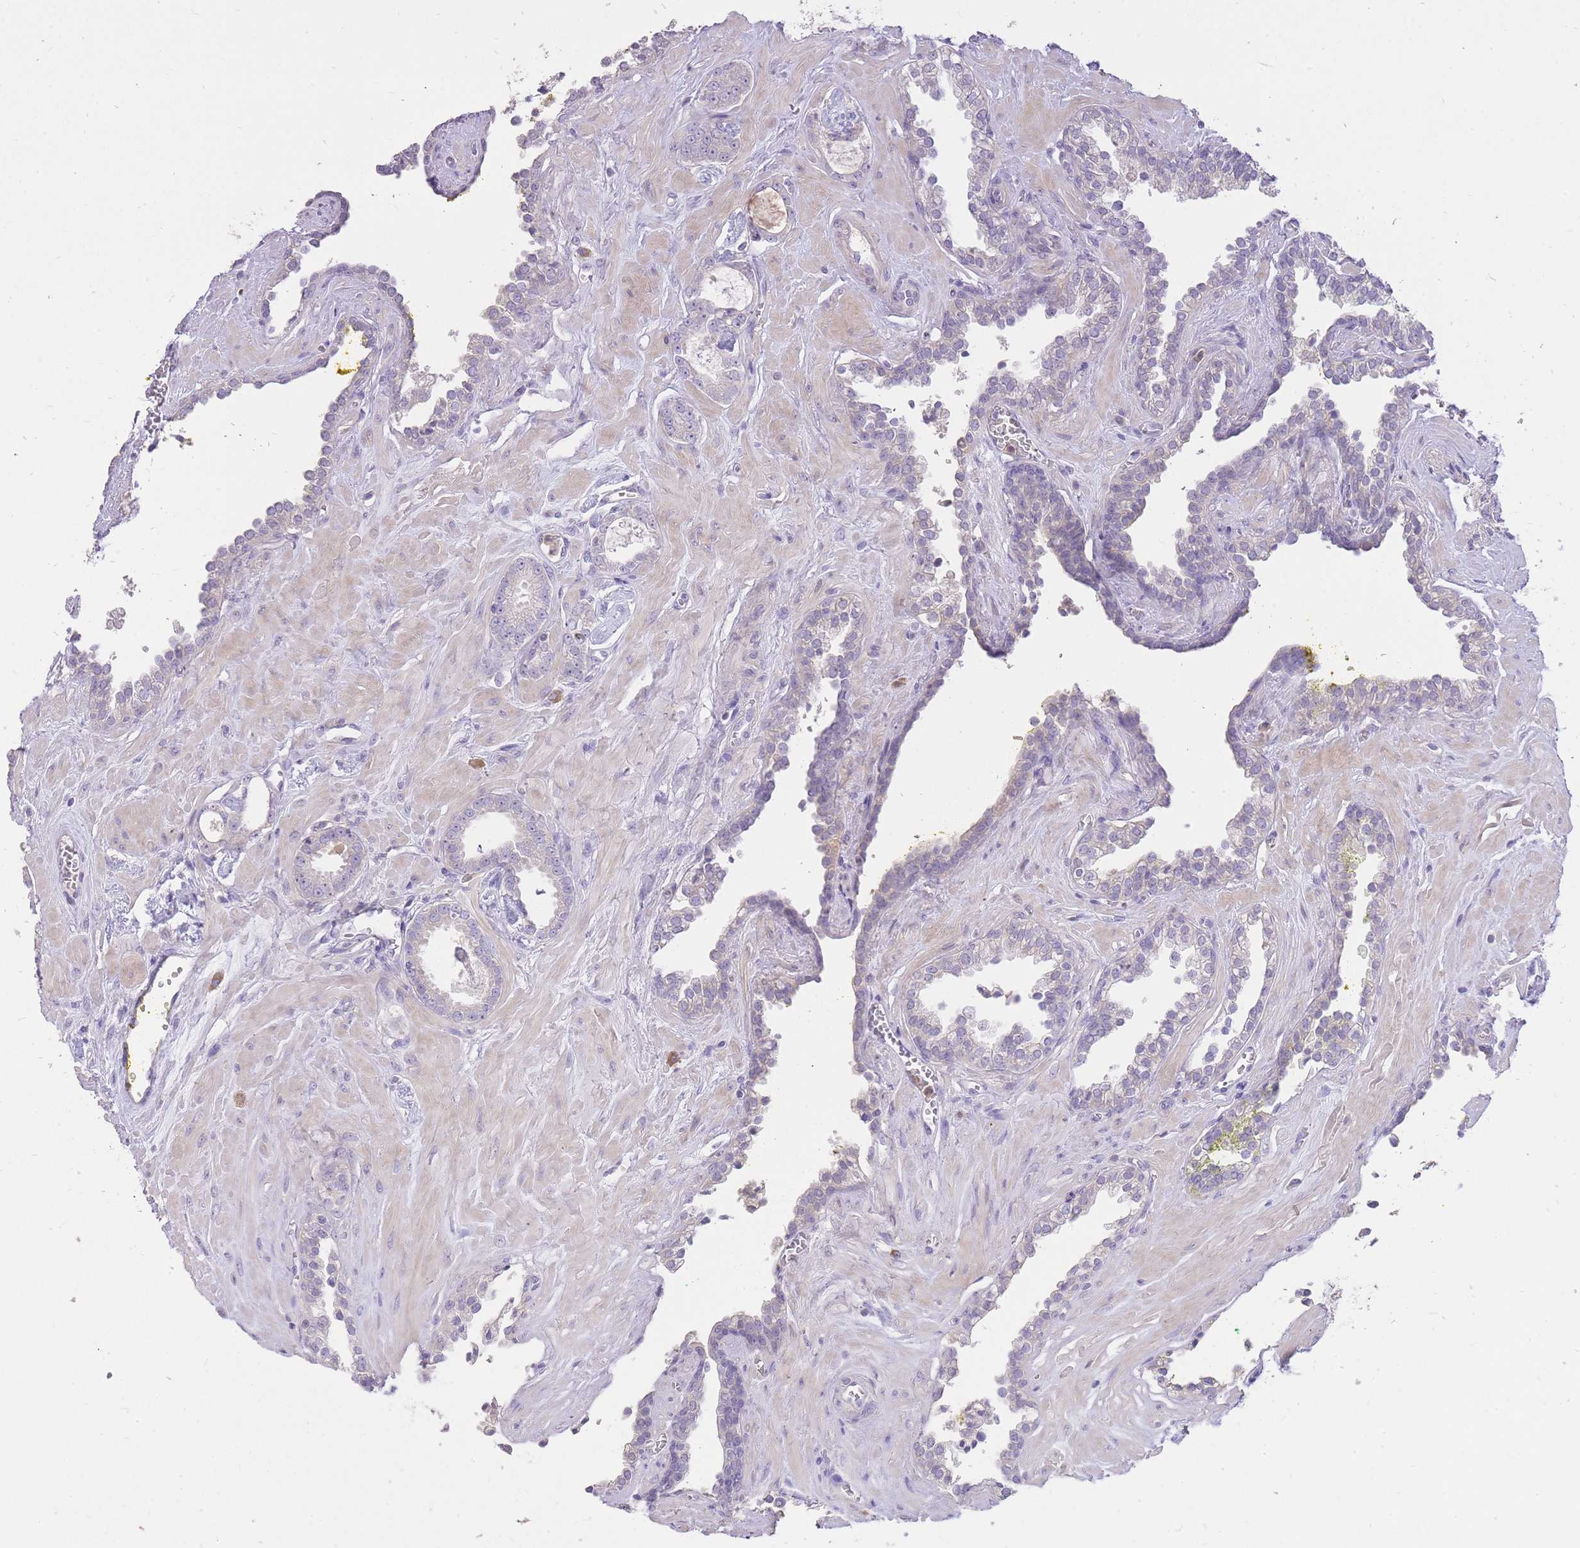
{"staining": {"intensity": "negative", "quantity": "none", "location": "none"}, "tissue": "prostate cancer", "cell_type": "Tumor cells", "image_type": "cancer", "snomed": [{"axis": "morphology", "description": "Adenocarcinoma, Low grade"}, {"axis": "topography", "description": "Prostate"}], "caption": "Immunohistochemistry image of neoplastic tissue: human low-grade adenocarcinoma (prostate) stained with DAB (3,3'-diaminobenzidine) exhibits no significant protein positivity in tumor cells.", "gene": "FRG2C", "patient": {"sex": "male", "age": 60}}